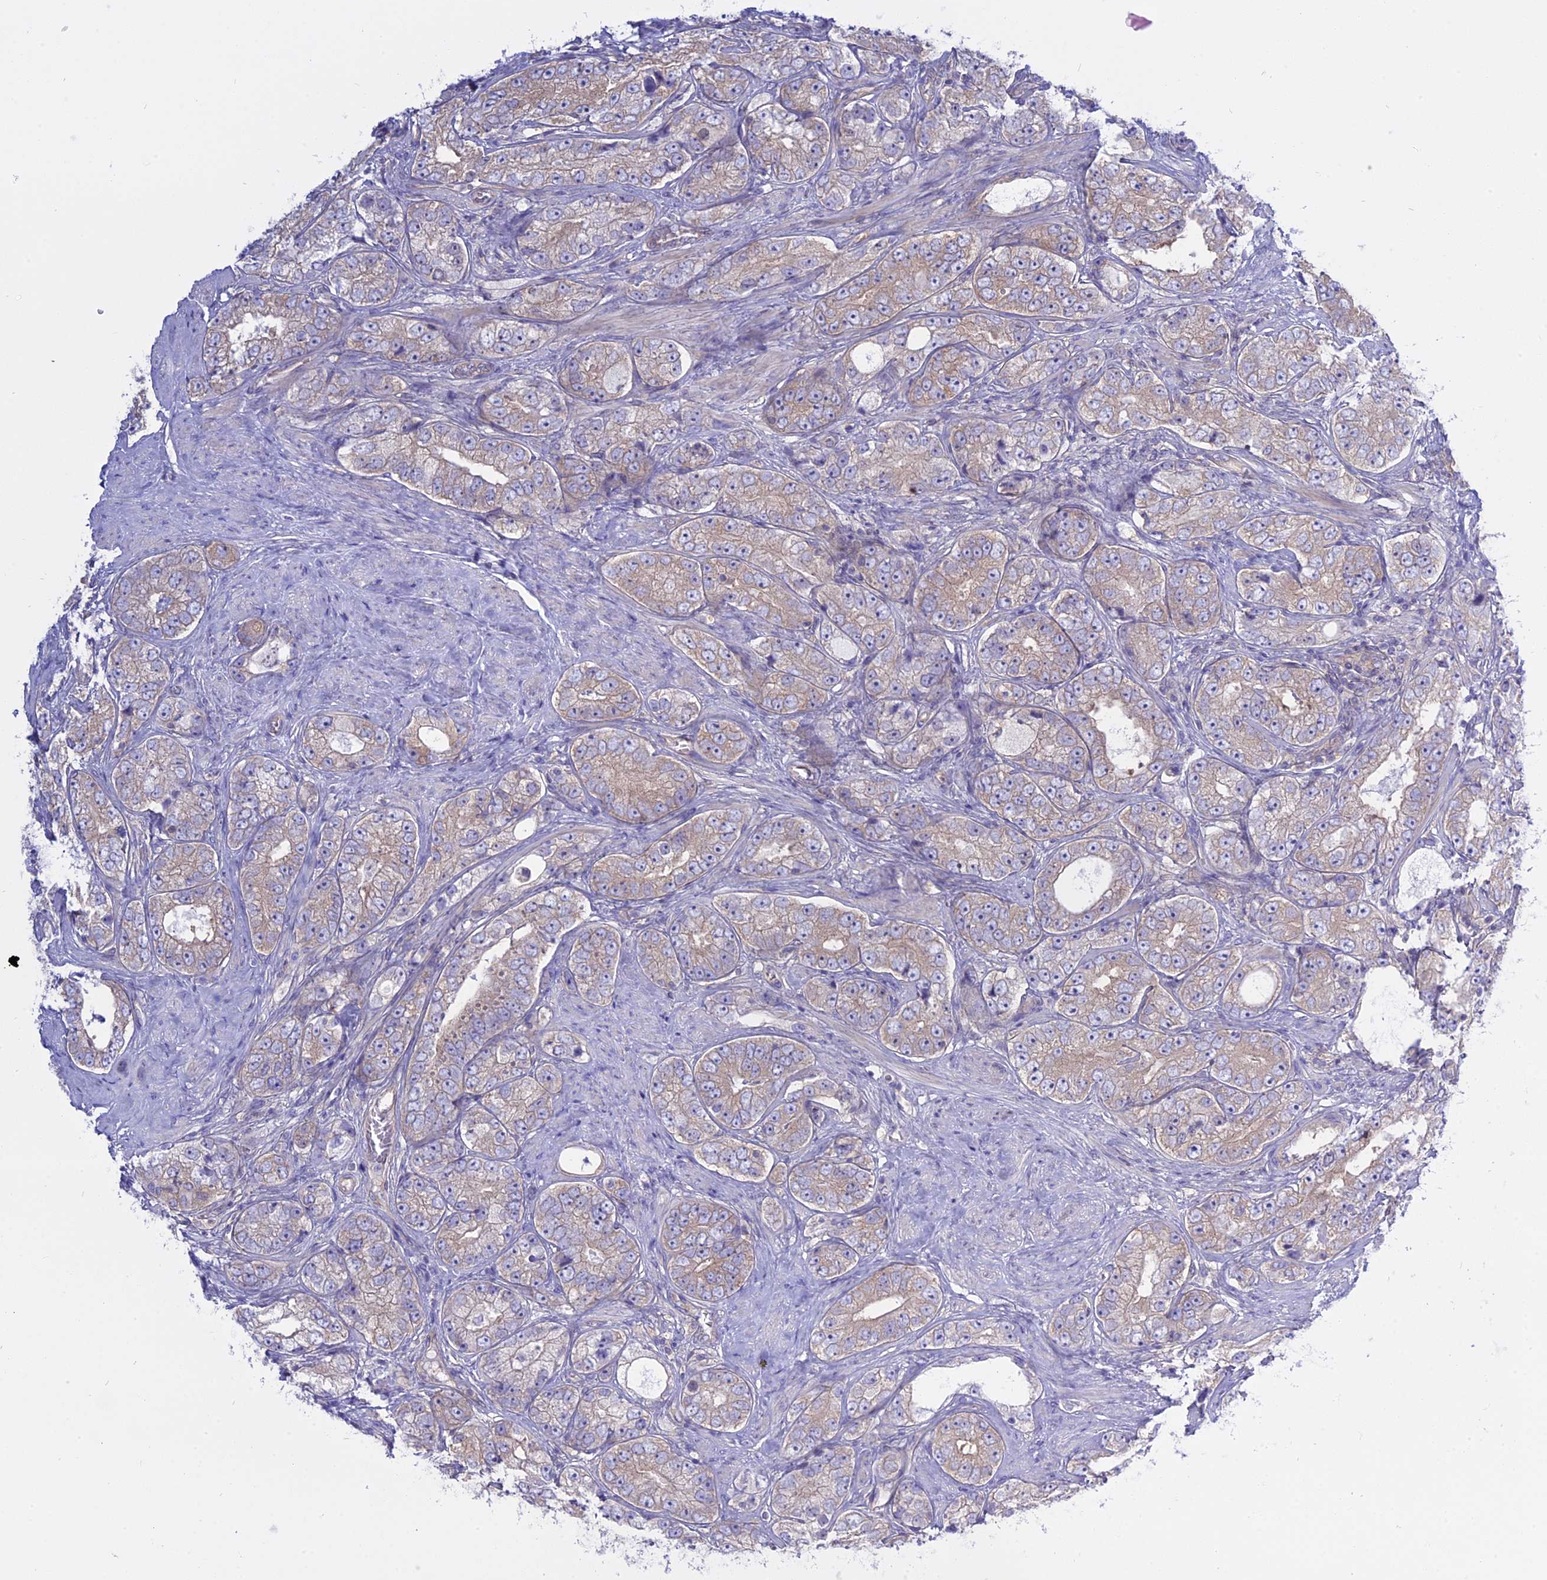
{"staining": {"intensity": "weak", "quantity": "25%-75%", "location": "cytoplasmic/membranous"}, "tissue": "prostate cancer", "cell_type": "Tumor cells", "image_type": "cancer", "snomed": [{"axis": "morphology", "description": "Adenocarcinoma, High grade"}, {"axis": "topography", "description": "Prostate"}], "caption": "Brown immunohistochemical staining in prostate cancer (adenocarcinoma (high-grade)) shows weak cytoplasmic/membranous expression in approximately 25%-75% of tumor cells. (Brightfield microscopy of DAB IHC at high magnification).", "gene": "AHCYL1", "patient": {"sex": "male", "age": 56}}